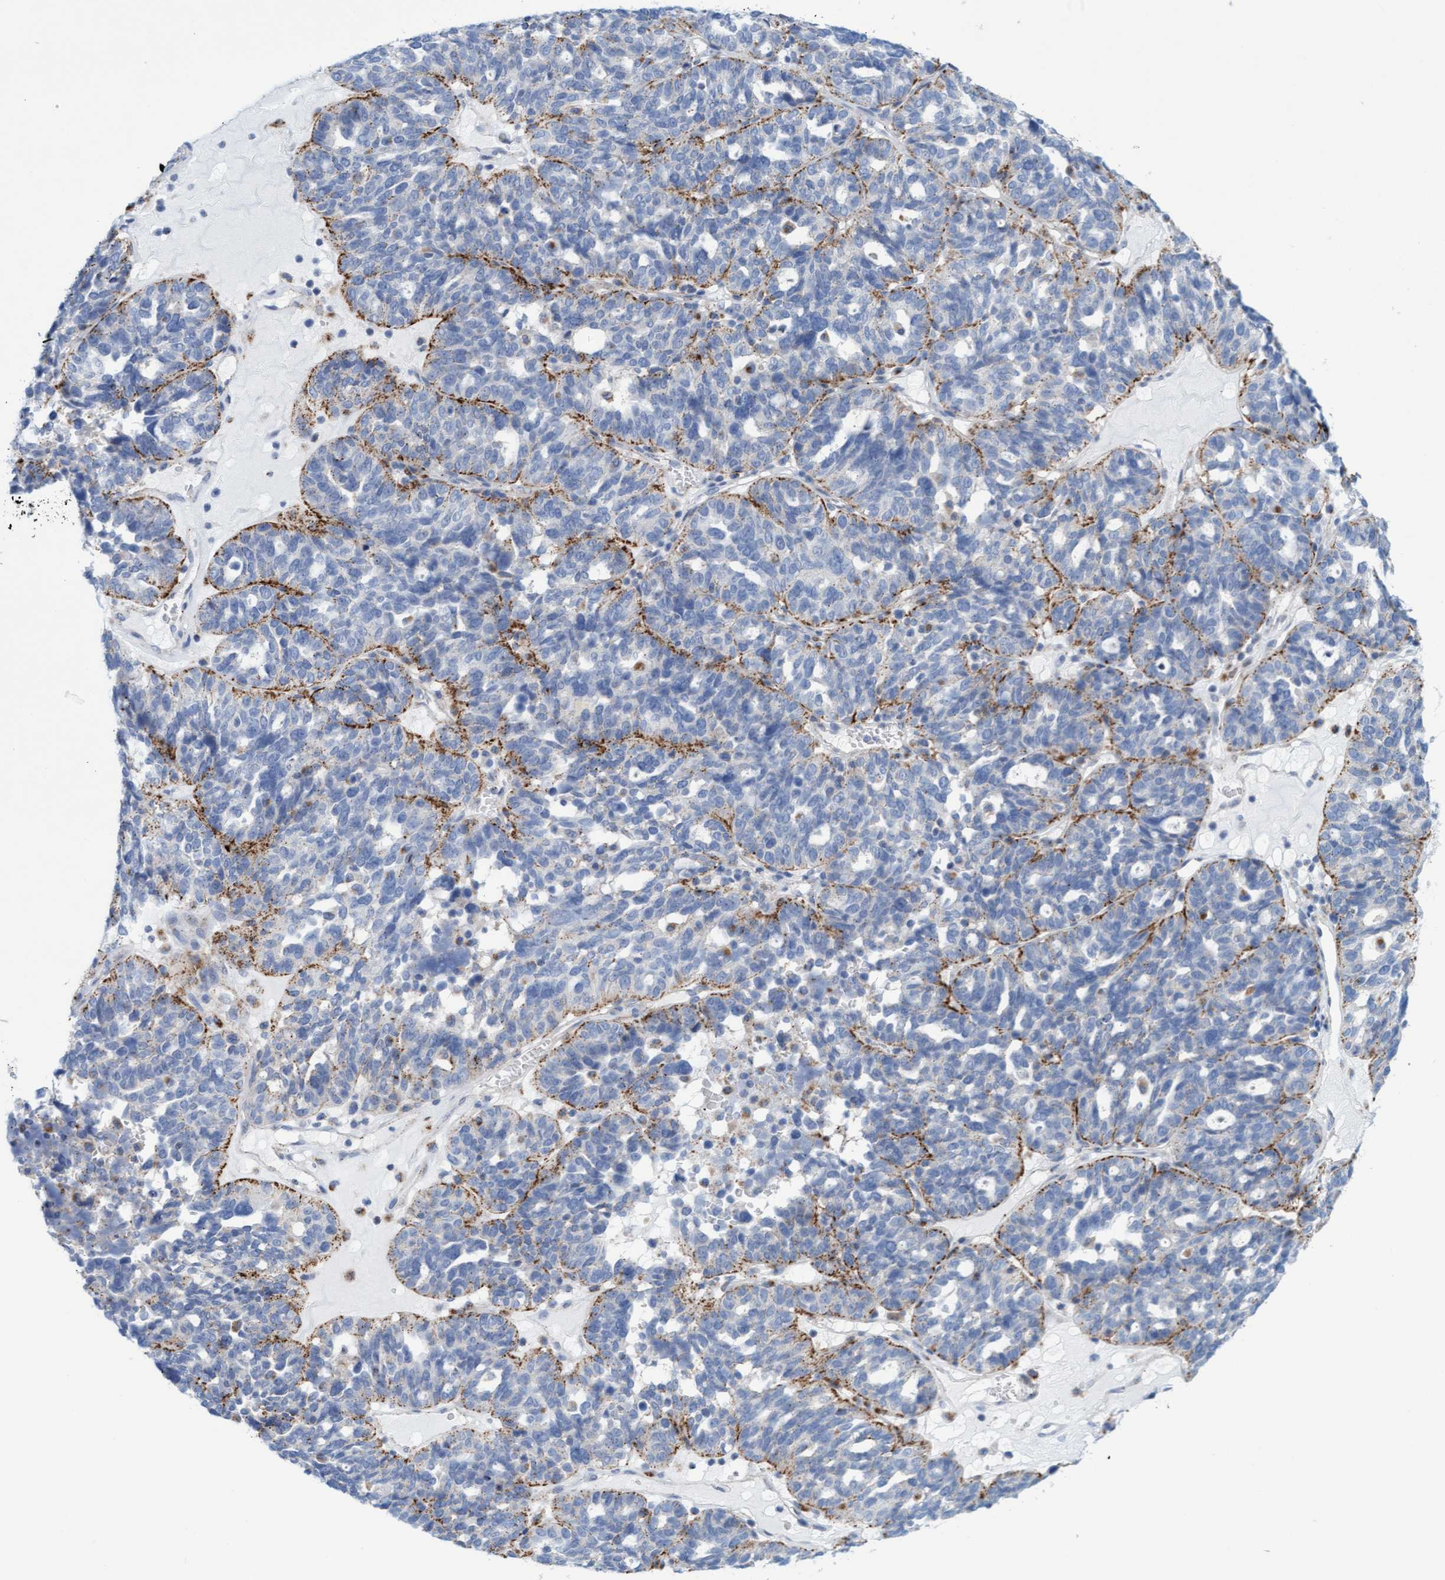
{"staining": {"intensity": "strong", "quantity": "25%-75%", "location": "cytoplasmic/membranous"}, "tissue": "ovarian cancer", "cell_type": "Tumor cells", "image_type": "cancer", "snomed": [{"axis": "morphology", "description": "Cystadenocarcinoma, serous, NOS"}, {"axis": "topography", "description": "Ovary"}], "caption": "Strong cytoplasmic/membranous expression for a protein is appreciated in approximately 25%-75% of tumor cells of ovarian cancer using IHC.", "gene": "SGSH", "patient": {"sex": "female", "age": 59}}